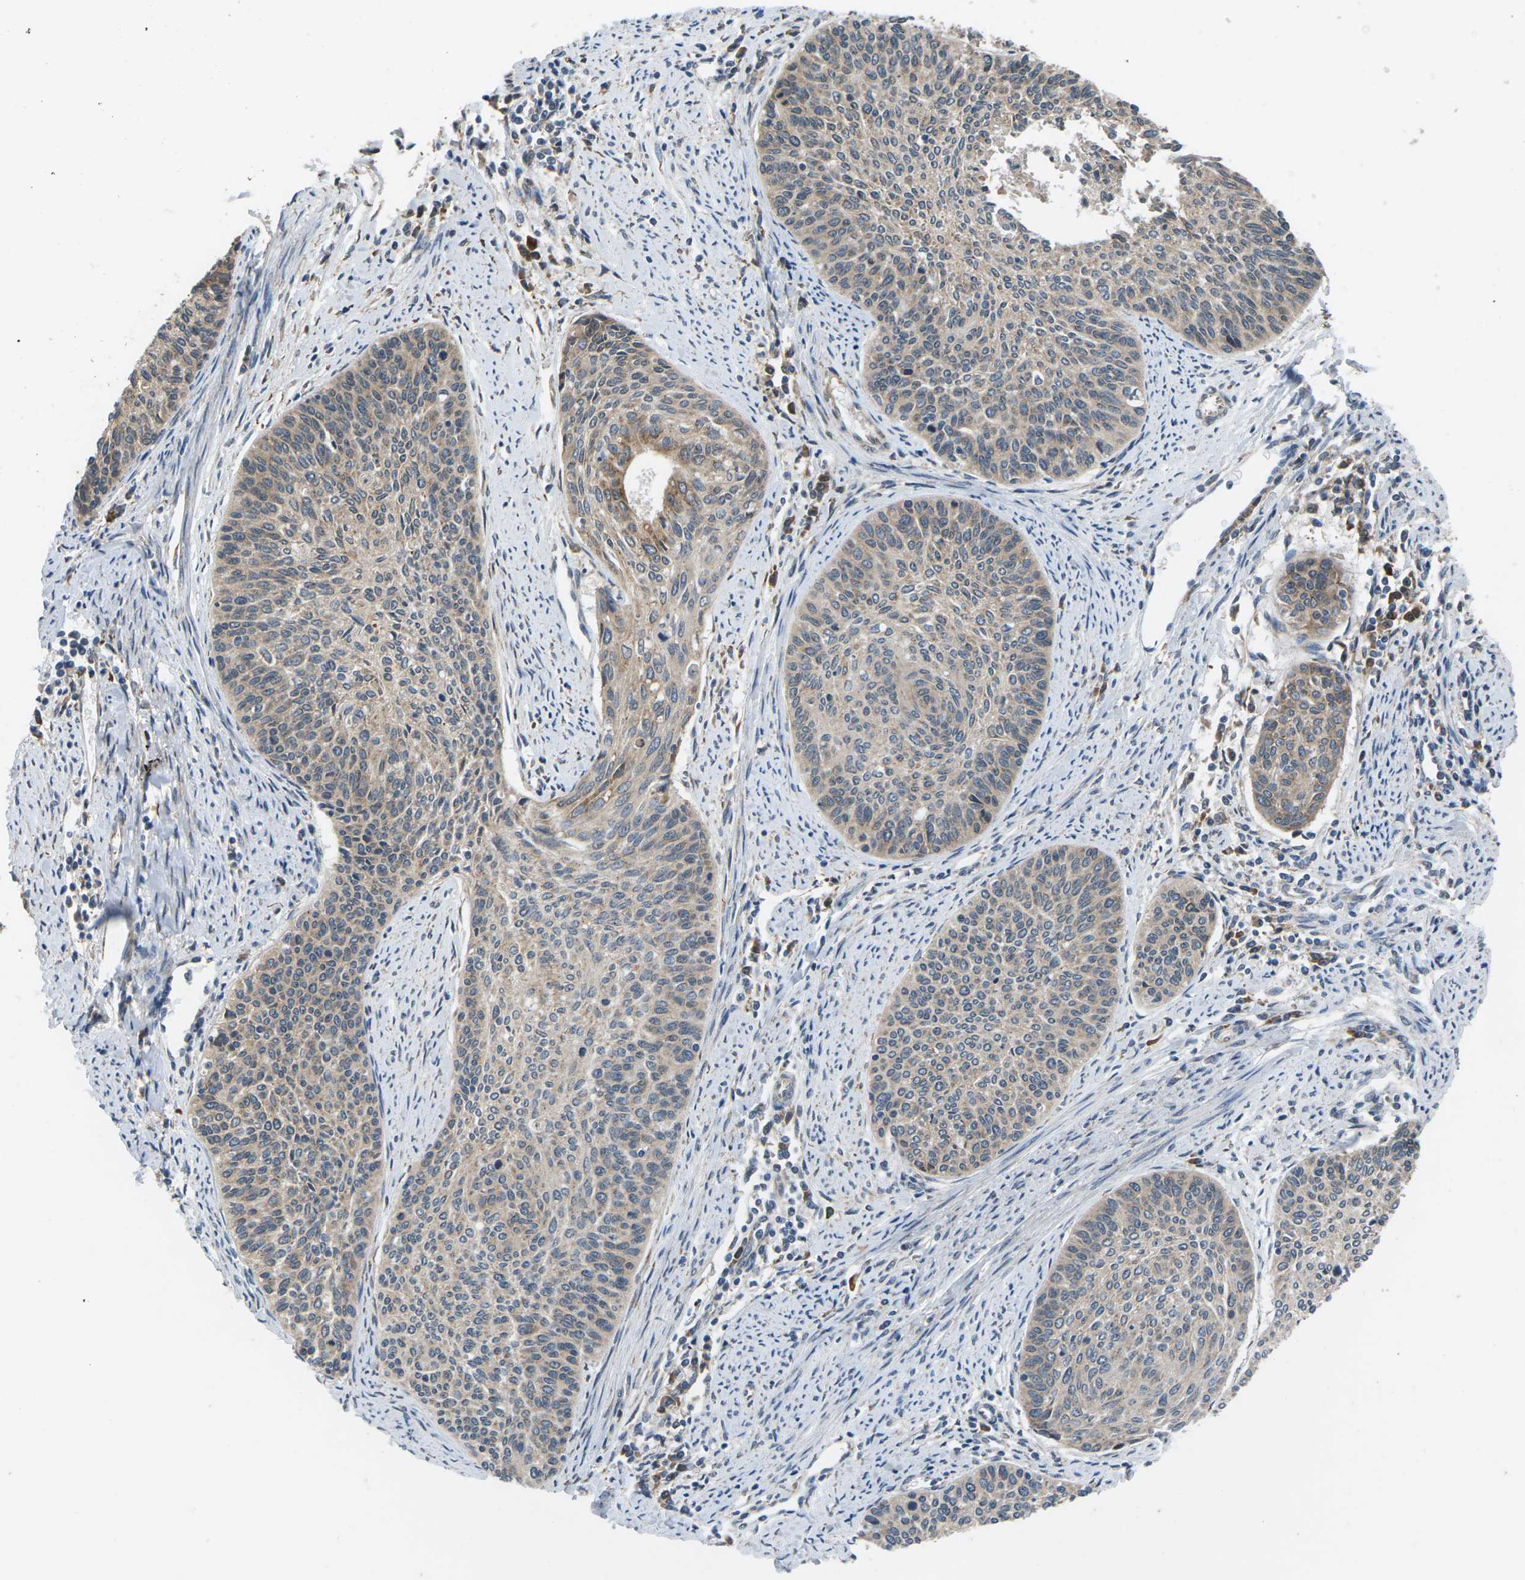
{"staining": {"intensity": "weak", "quantity": ">75%", "location": "cytoplasmic/membranous"}, "tissue": "cervical cancer", "cell_type": "Tumor cells", "image_type": "cancer", "snomed": [{"axis": "morphology", "description": "Squamous cell carcinoma, NOS"}, {"axis": "topography", "description": "Cervix"}], "caption": "Weak cytoplasmic/membranous positivity for a protein is present in about >75% of tumor cells of cervical cancer using immunohistochemistry (IHC).", "gene": "GABRP", "patient": {"sex": "female", "age": 55}}